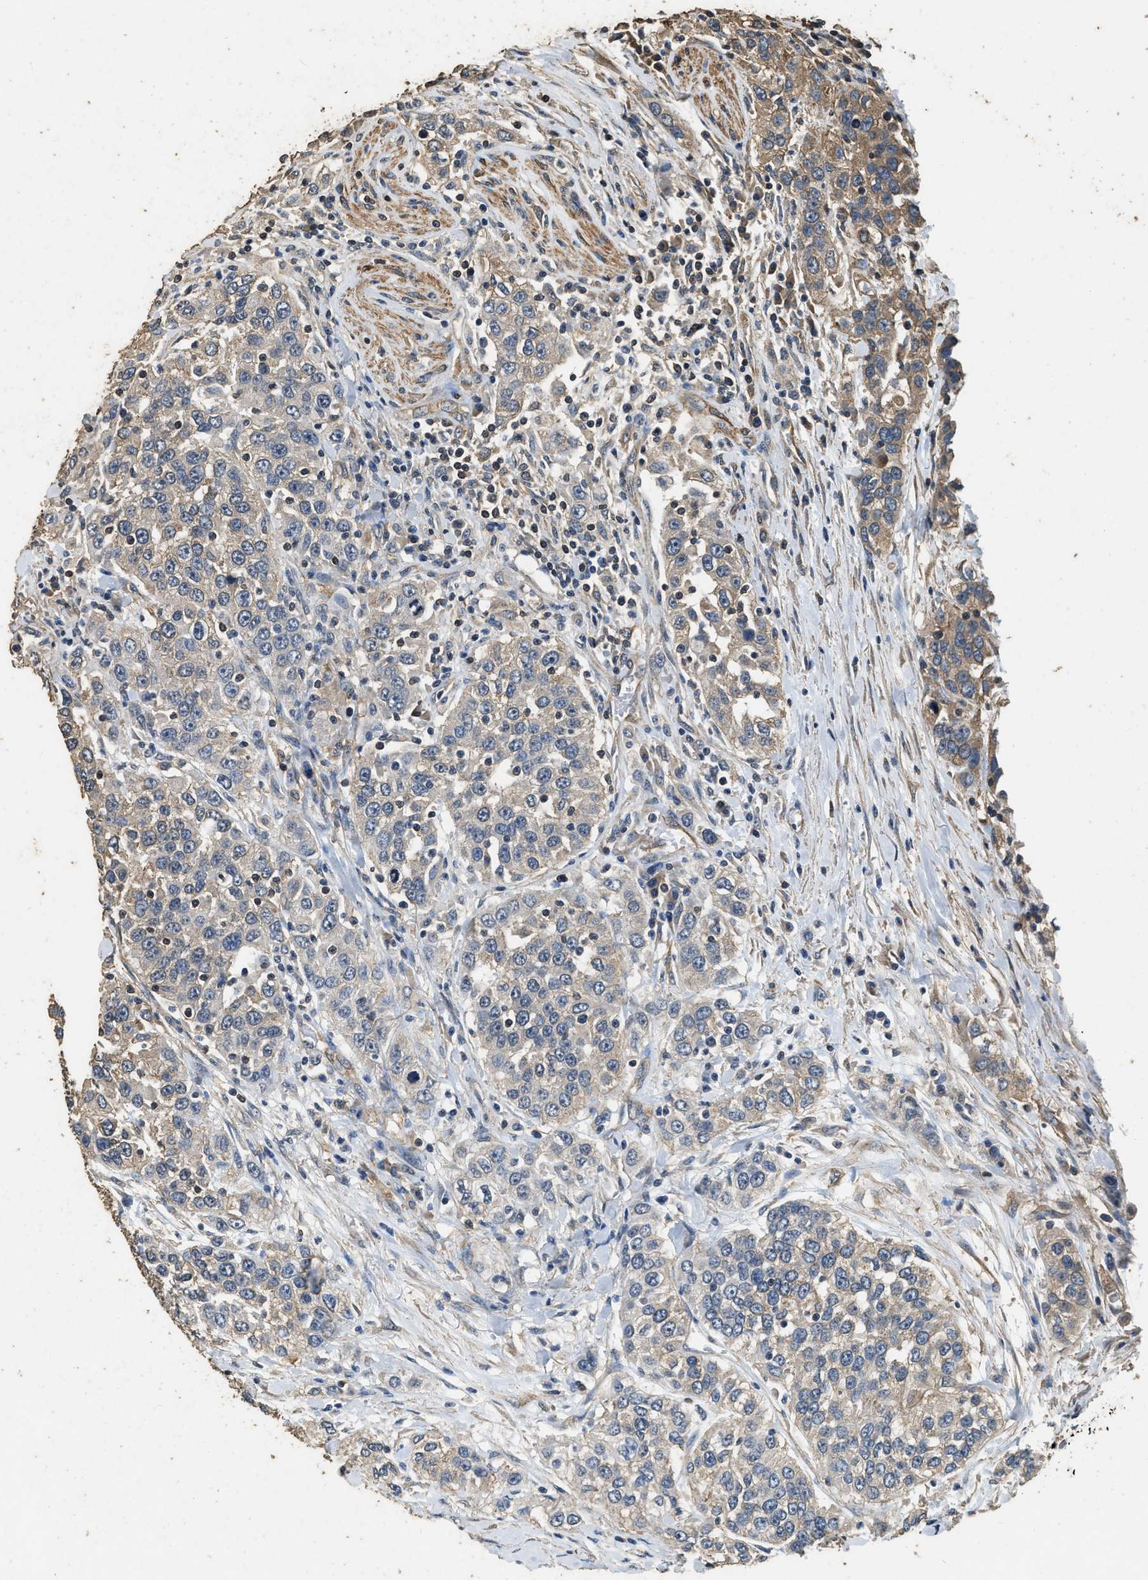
{"staining": {"intensity": "weak", "quantity": "<25%", "location": "cytoplasmic/membranous"}, "tissue": "urothelial cancer", "cell_type": "Tumor cells", "image_type": "cancer", "snomed": [{"axis": "morphology", "description": "Urothelial carcinoma, High grade"}, {"axis": "topography", "description": "Urinary bladder"}], "caption": "A photomicrograph of urothelial carcinoma (high-grade) stained for a protein demonstrates no brown staining in tumor cells. (DAB immunohistochemistry visualized using brightfield microscopy, high magnification).", "gene": "MIB1", "patient": {"sex": "female", "age": 80}}